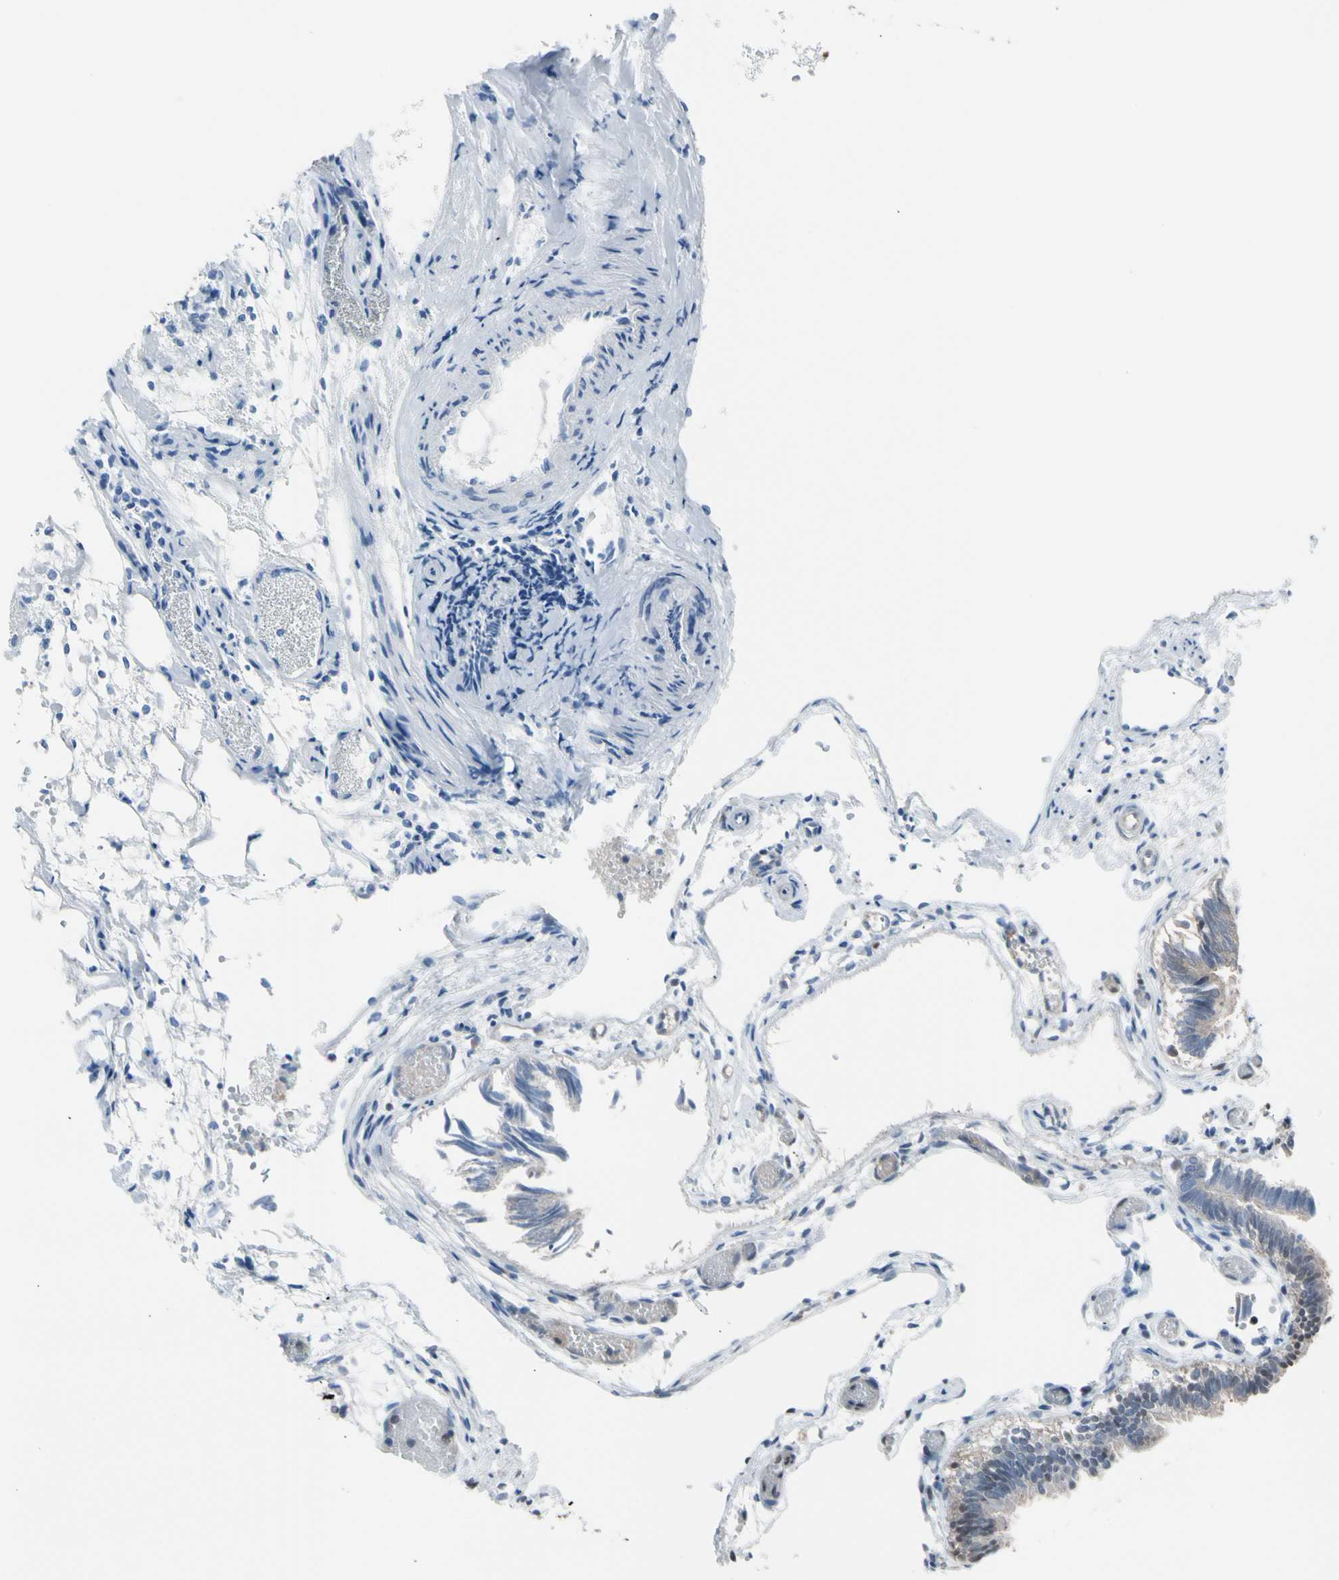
{"staining": {"intensity": "moderate", "quantity": ">75%", "location": "cytoplasmic/membranous,nuclear"}, "tissue": "fallopian tube", "cell_type": "Glandular cells", "image_type": "normal", "snomed": [{"axis": "morphology", "description": "Normal tissue, NOS"}, {"axis": "topography", "description": "Fallopian tube"}], "caption": "Approximately >75% of glandular cells in benign human fallopian tube exhibit moderate cytoplasmic/membranous,nuclear protein expression as visualized by brown immunohistochemical staining.", "gene": "ENSG00000256646", "patient": {"sex": "female", "age": 29}}